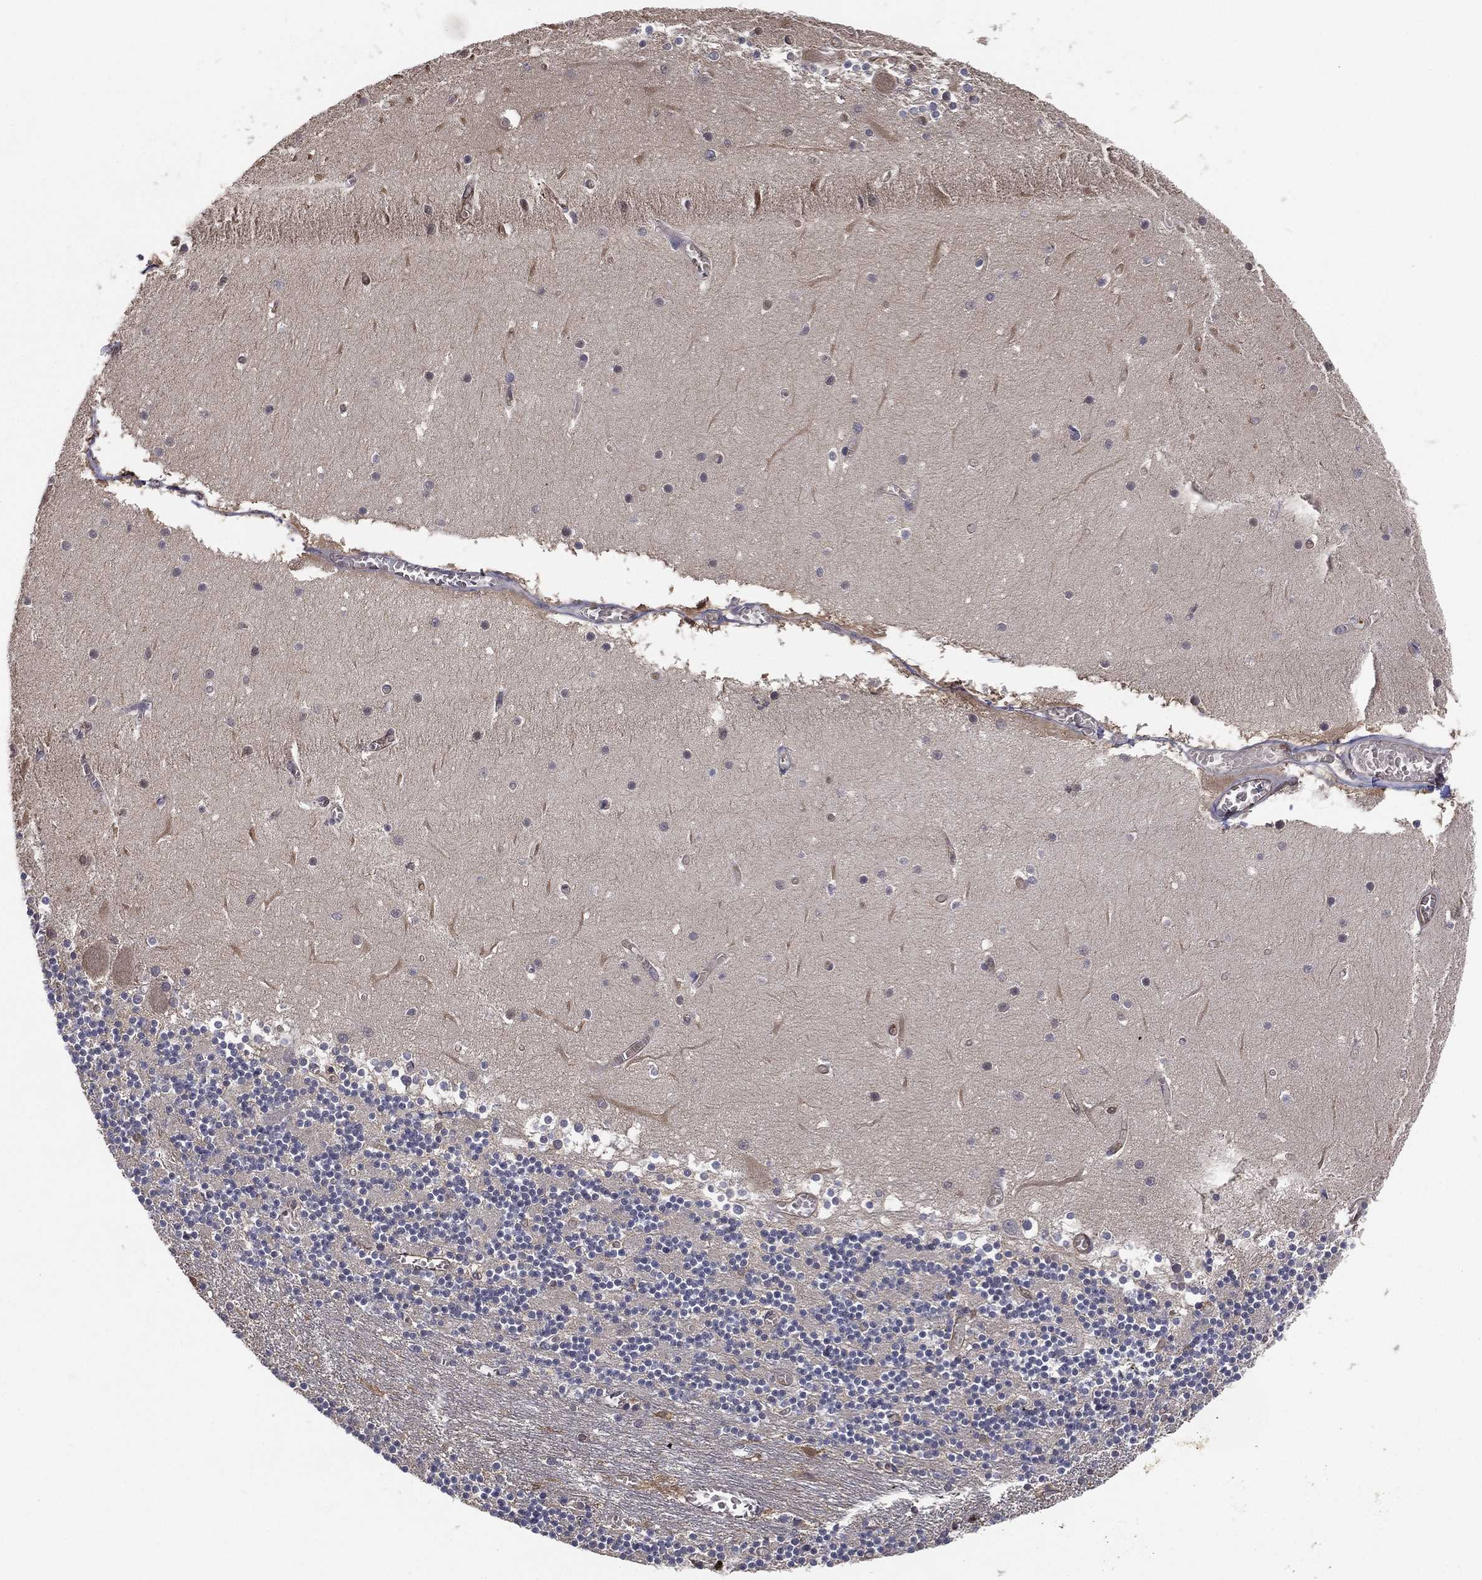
{"staining": {"intensity": "negative", "quantity": "none", "location": "none"}, "tissue": "cerebellum", "cell_type": "Cells in granular layer", "image_type": "normal", "snomed": [{"axis": "morphology", "description": "Normal tissue, NOS"}, {"axis": "topography", "description": "Cerebellum"}], "caption": "Immunohistochemistry histopathology image of benign human cerebellum stained for a protein (brown), which displays no staining in cells in granular layer. (Immunohistochemistry, brightfield microscopy, high magnification).", "gene": "PSMG4", "patient": {"sex": "female", "age": 28}}